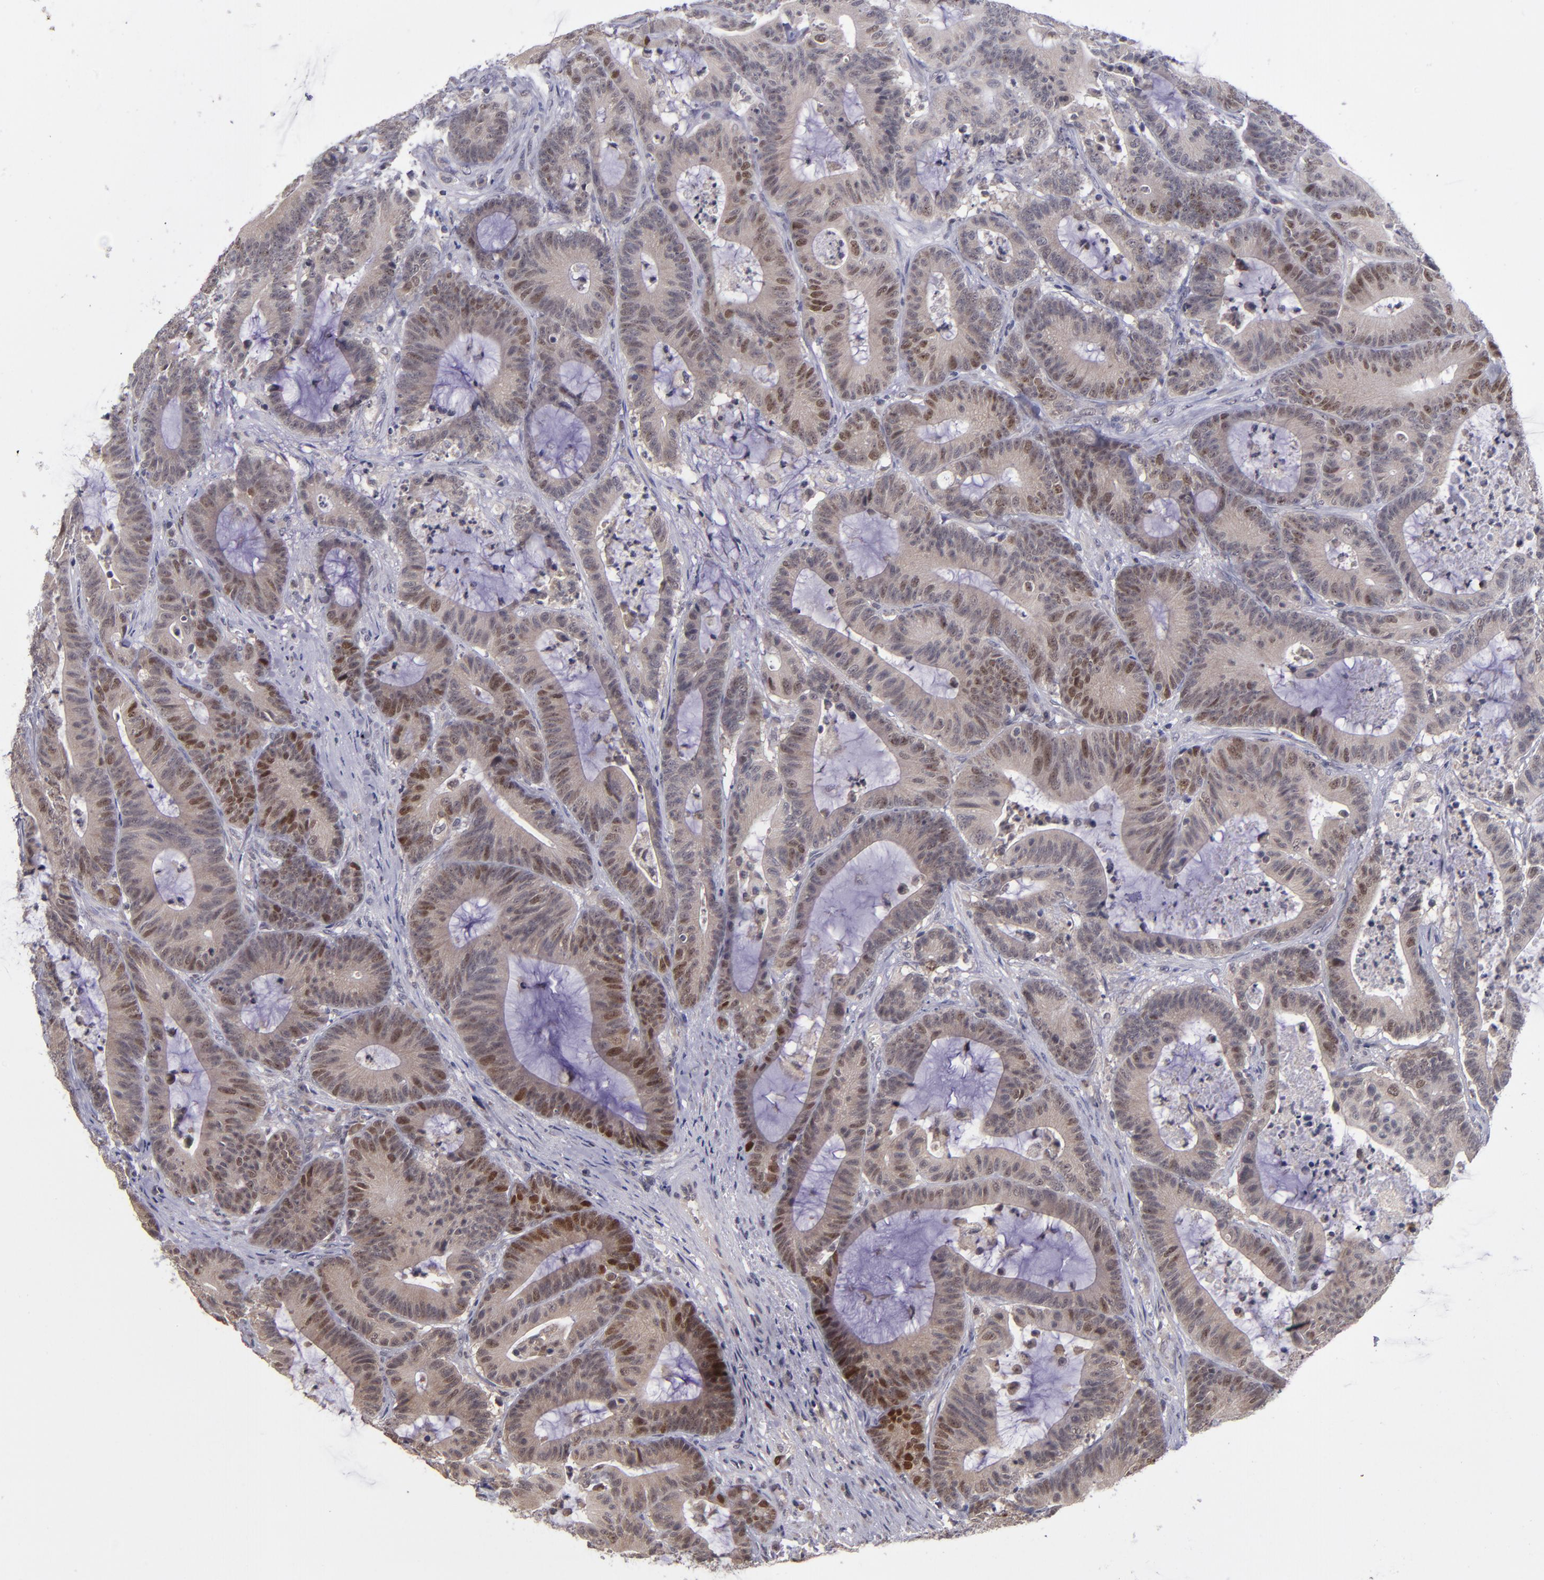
{"staining": {"intensity": "strong", "quantity": "25%-75%", "location": "nuclear"}, "tissue": "colorectal cancer", "cell_type": "Tumor cells", "image_type": "cancer", "snomed": [{"axis": "morphology", "description": "Adenocarcinoma, NOS"}, {"axis": "topography", "description": "Colon"}], "caption": "Tumor cells reveal high levels of strong nuclear staining in about 25%-75% of cells in human colorectal cancer.", "gene": "CDC7", "patient": {"sex": "female", "age": 84}}